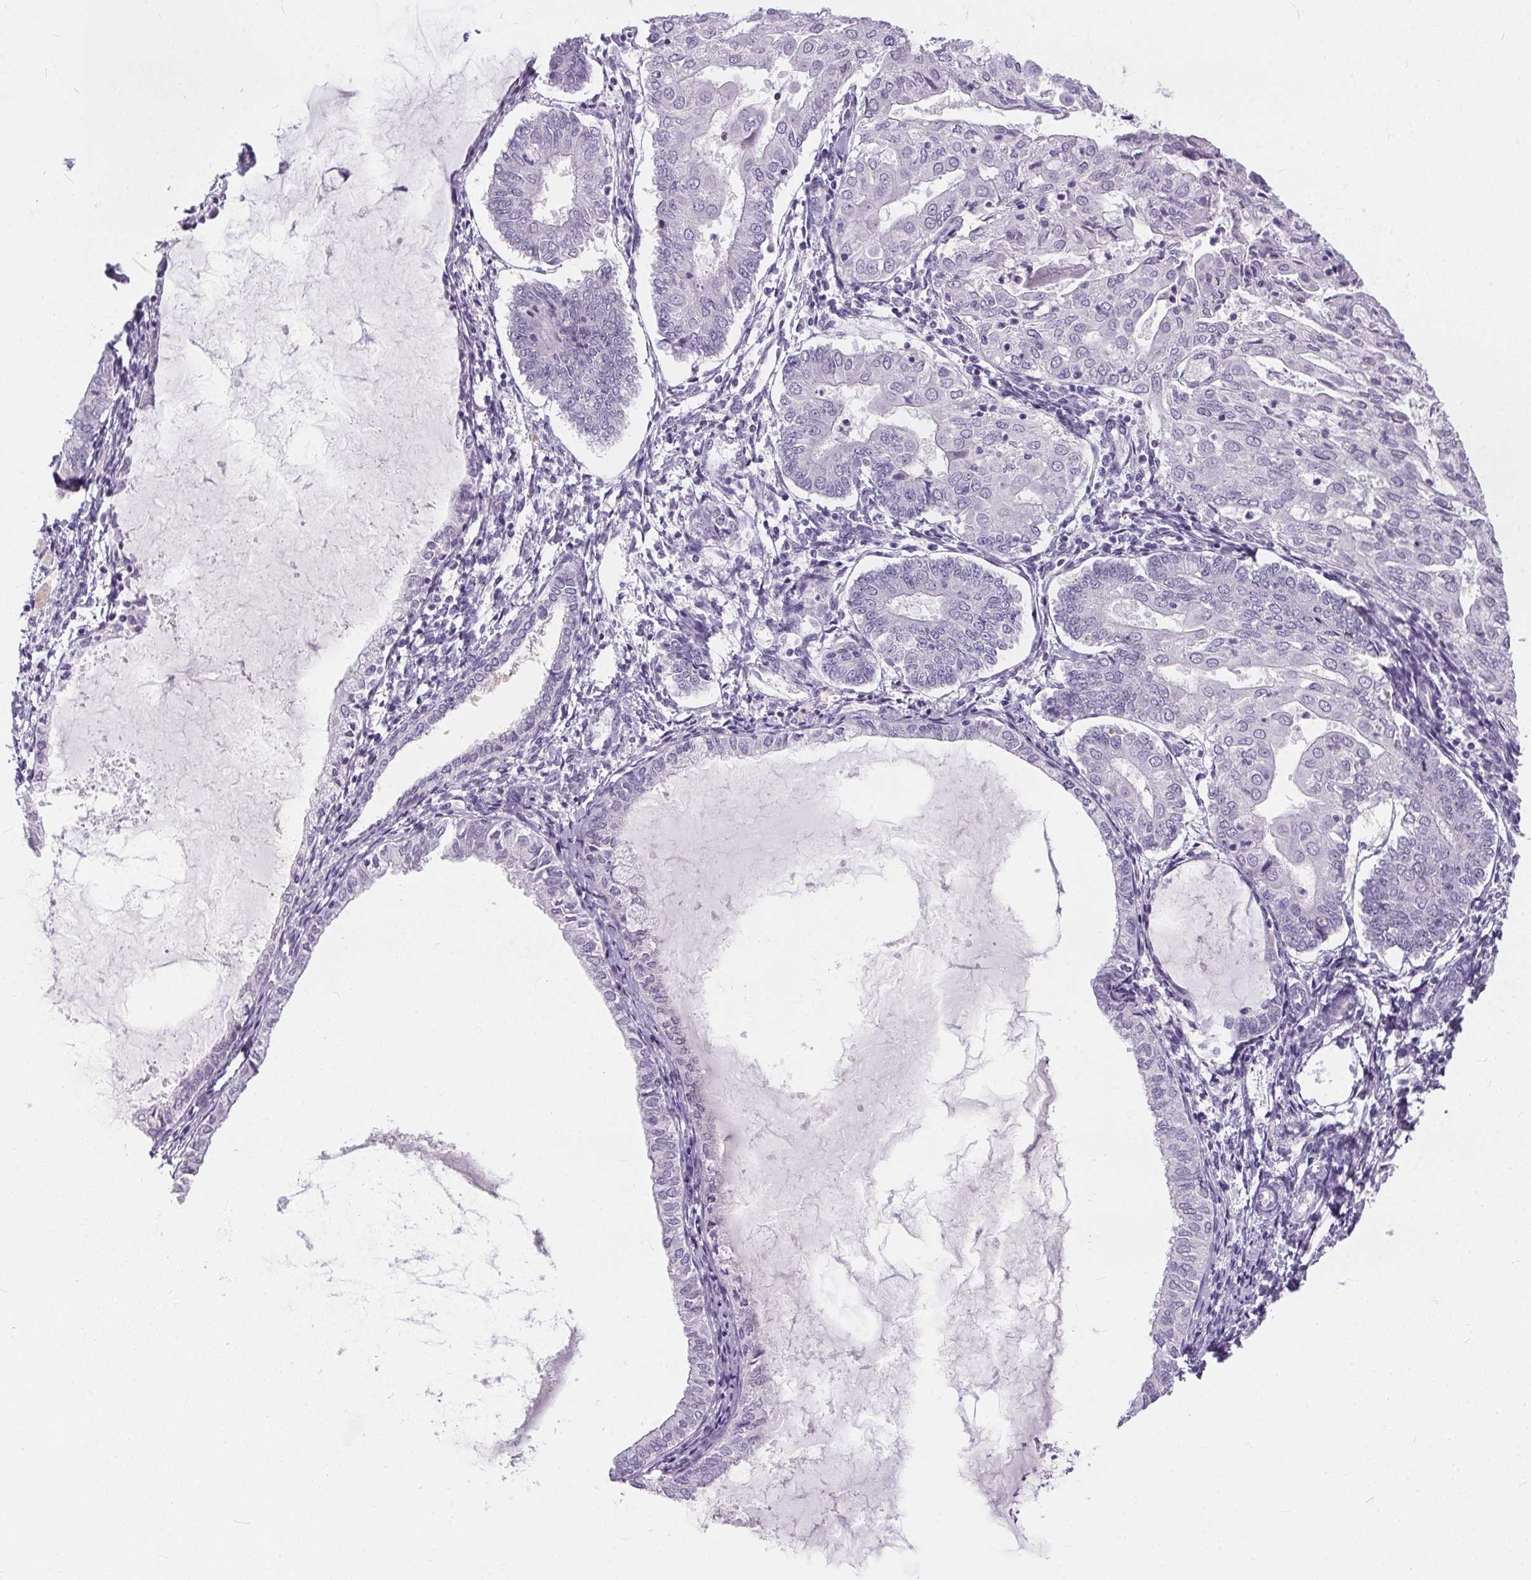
{"staining": {"intensity": "negative", "quantity": "none", "location": "none"}, "tissue": "endometrial cancer", "cell_type": "Tumor cells", "image_type": "cancer", "snomed": [{"axis": "morphology", "description": "Adenocarcinoma, NOS"}, {"axis": "topography", "description": "Endometrium"}], "caption": "A photomicrograph of human endometrial adenocarcinoma is negative for staining in tumor cells. (DAB IHC, high magnification).", "gene": "GBP6", "patient": {"sex": "female", "age": 68}}